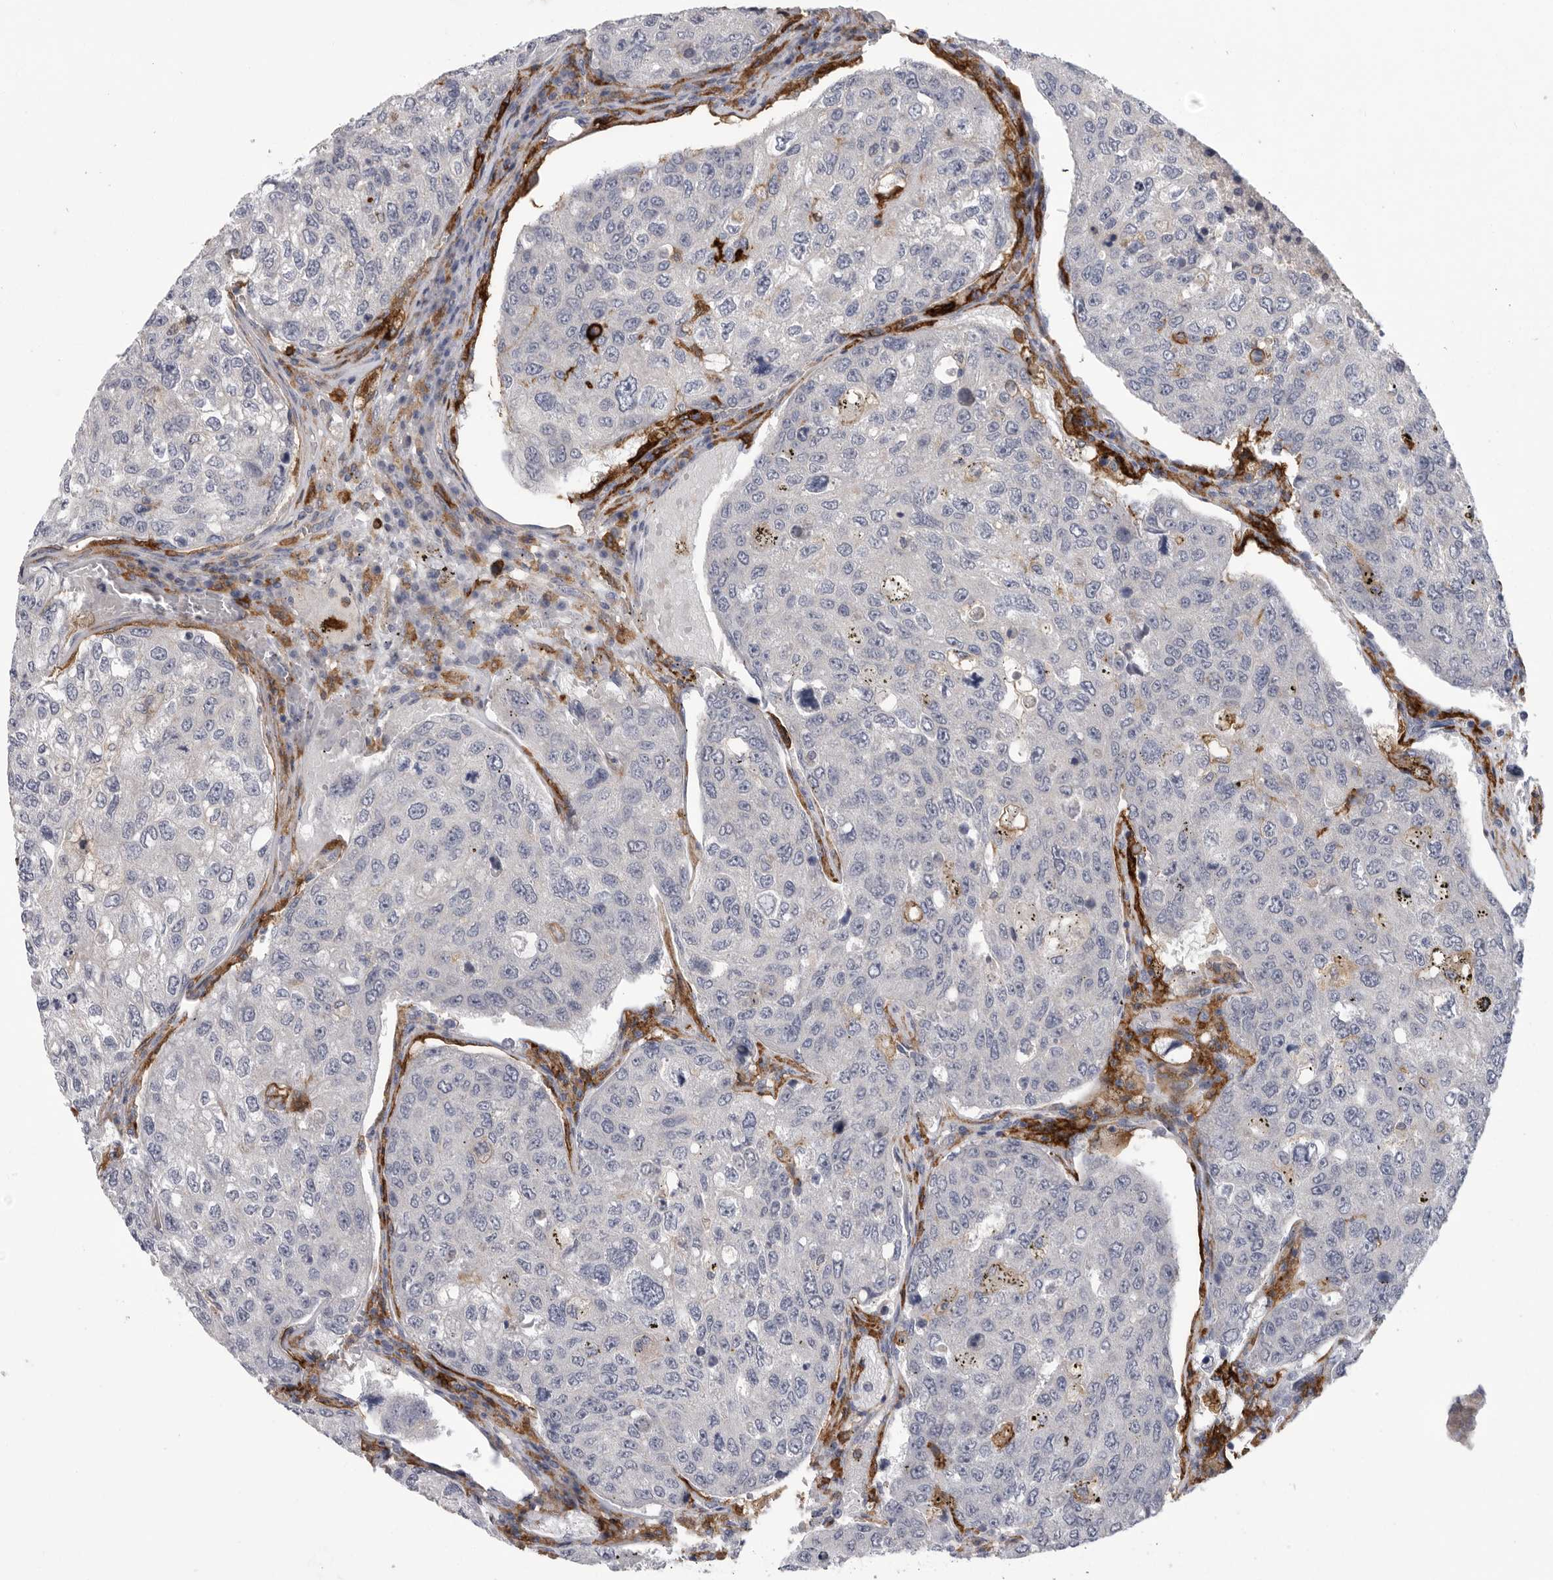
{"staining": {"intensity": "negative", "quantity": "none", "location": "none"}, "tissue": "urothelial cancer", "cell_type": "Tumor cells", "image_type": "cancer", "snomed": [{"axis": "morphology", "description": "Urothelial carcinoma, High grade"}, {"axis": "topography", "description": "Lymph node"}, {"axis": "topography", "description": "Urinary bladder"}], "caption": "Immunohistochemistry photomicrograph of urothelial cancer stained for a protein (brown), which demonstrates no positivity in tumor cells. (DAB IHC, high magnification).", "gene": "SIGLEC10", "patient": {"sex": "male", "age": 51}}